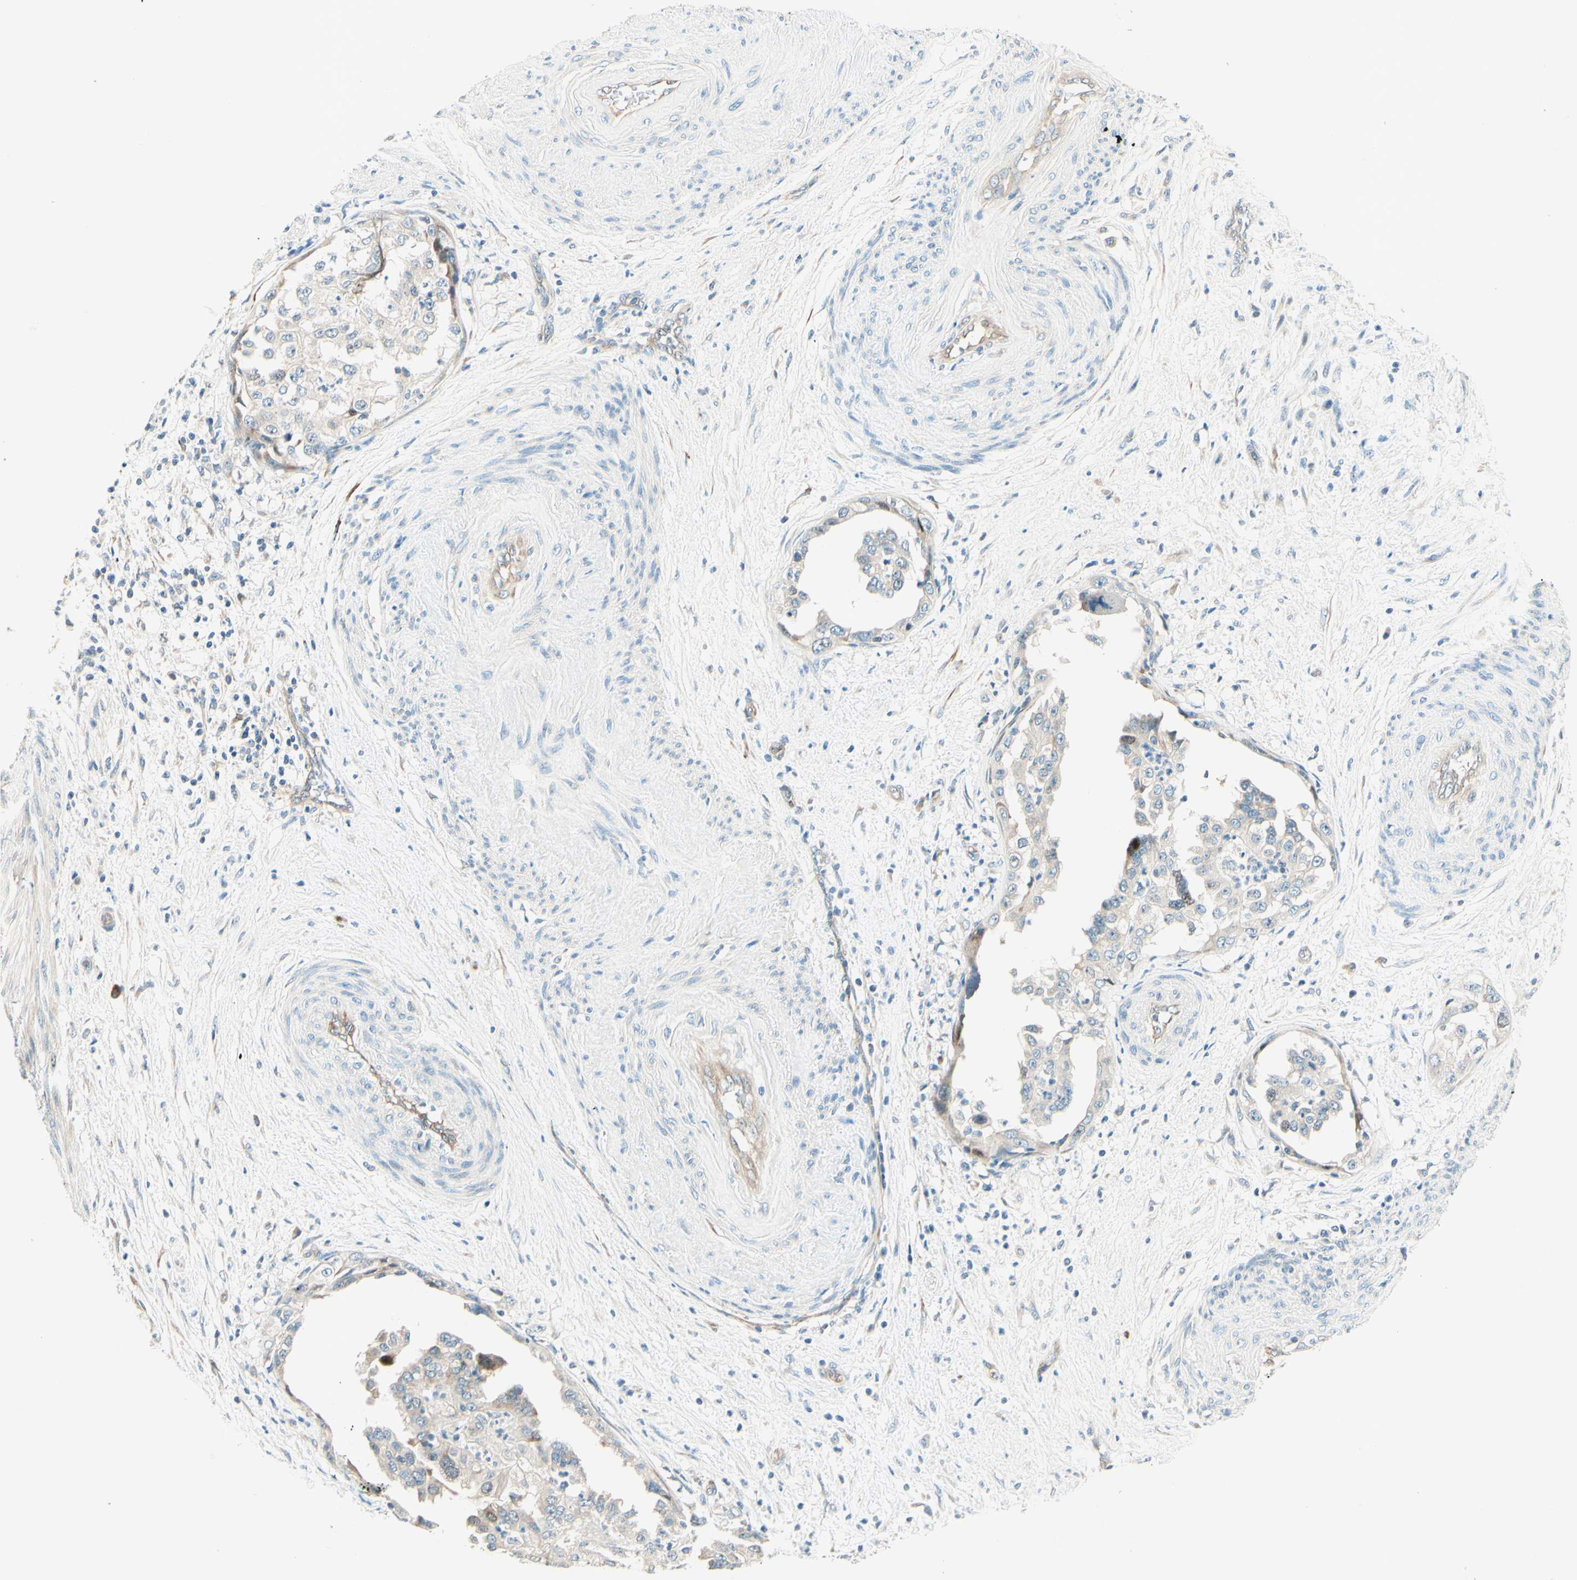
{"staining": {"intensity": "weak", "quantity": "<25%", "location": "cytoplasmic/membranous"}, "tissue": "endometrial cancer", "cell_type": "Tumor cells", "image_type": "cancer", "snomed": [{"axis": "morphology", "description": "Adenocarcinoma, NOS"}, {"axis": "topography", "description": "Endometrium"}], "caption": "Endometrial cancer (adenocarcinoma) was stained to show a protein in brown. There is no significant expression in tumor cells.", "gene": "TAOK2", "patient": {"sex": "female", "age": 85}}